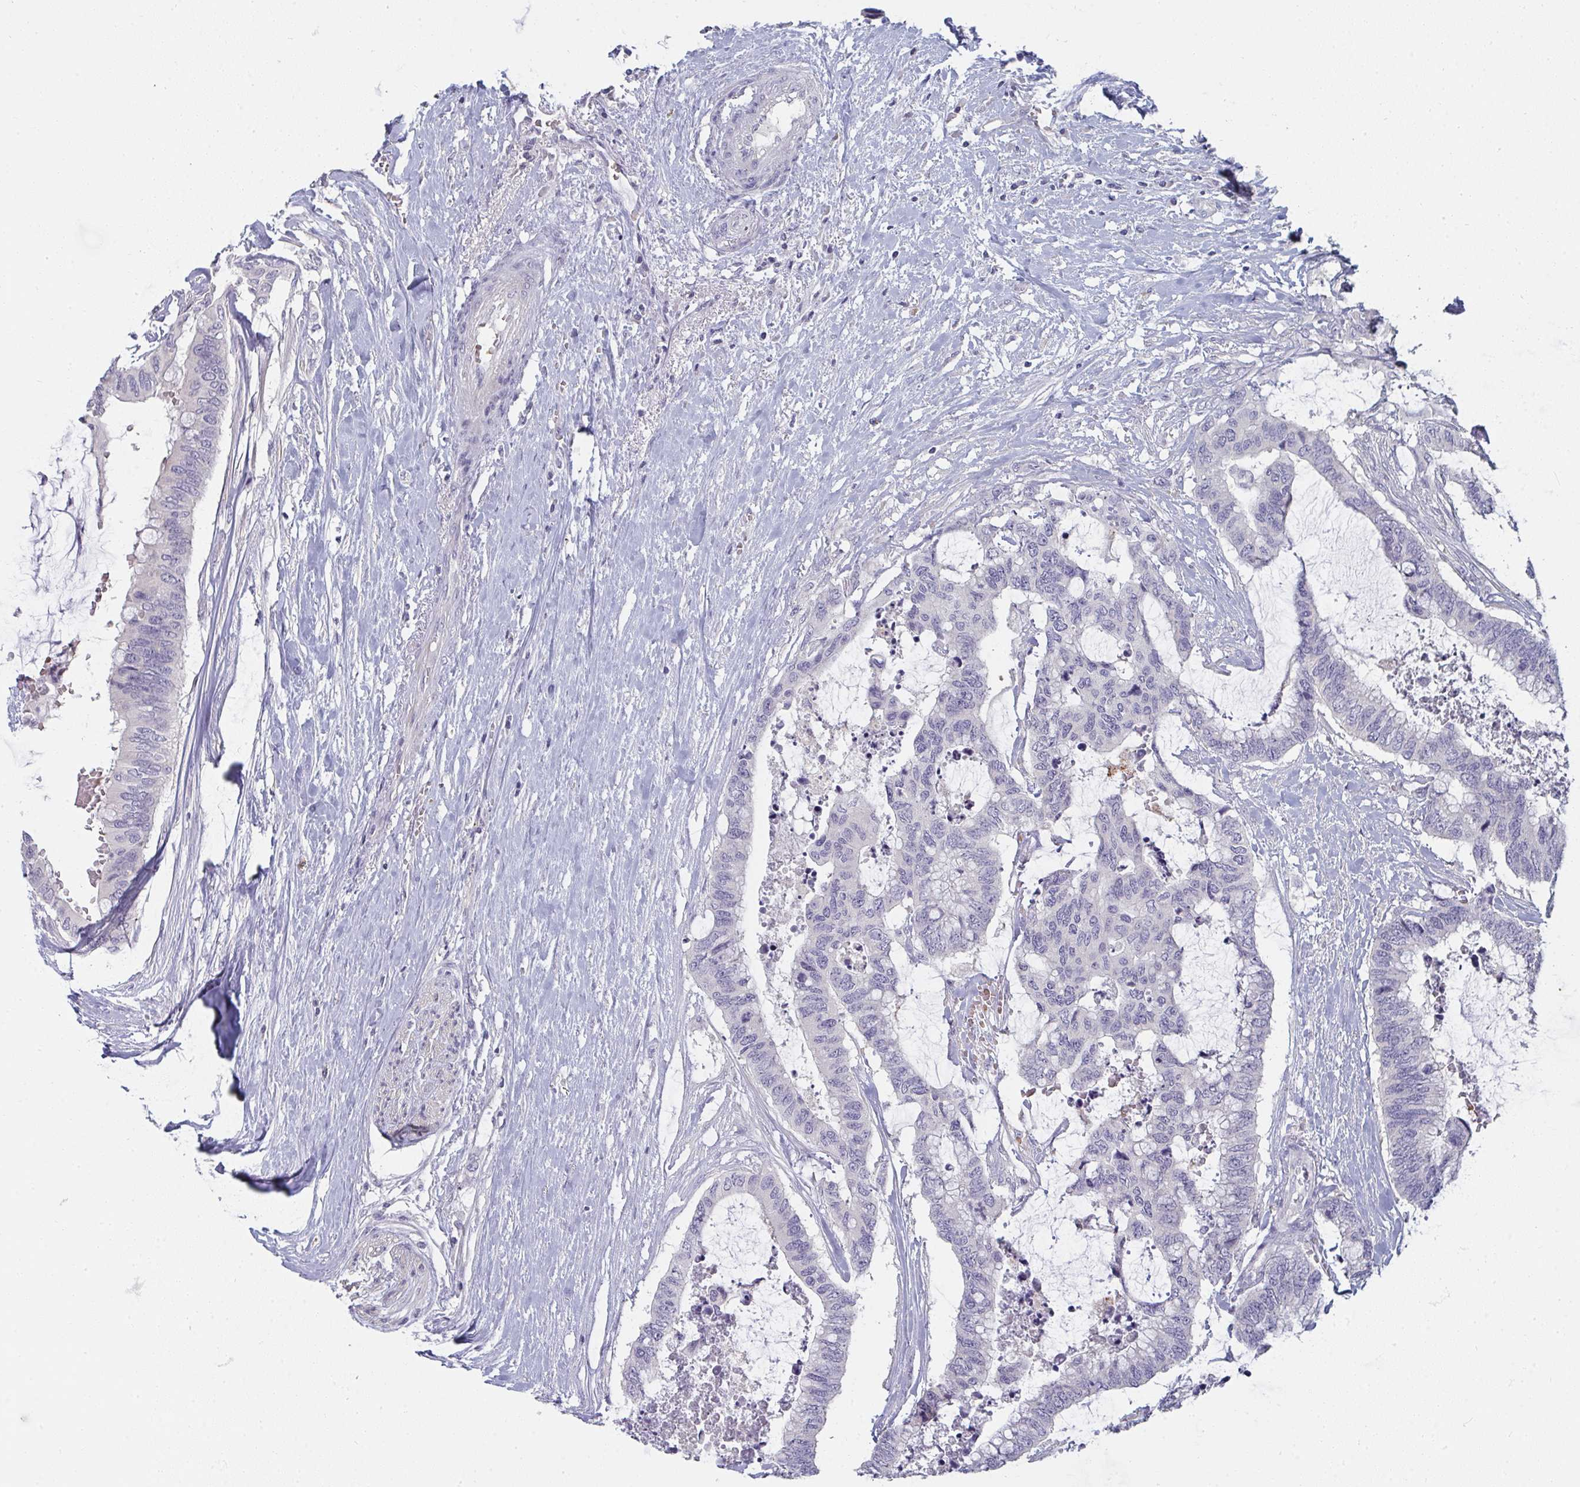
{"staining": {"intensity": "negative", "quantity": "none", "location": "none"}, "tissue": "colorectal cancer", "cell_type": "Tumor cells", "image_type": "cancer", "snomed": [{"axis": "morphology", "description": "Adenocarcinoma, NOS"}, {"axis": "topography", "description": "Rectum"}], "caption": "Immunohistochemical staining of adenocarcinoma (colorectal) exhibits no significant staining in tumor cells.", "gene": "SHB", "patient": {"sex": "female", "age": 59}}